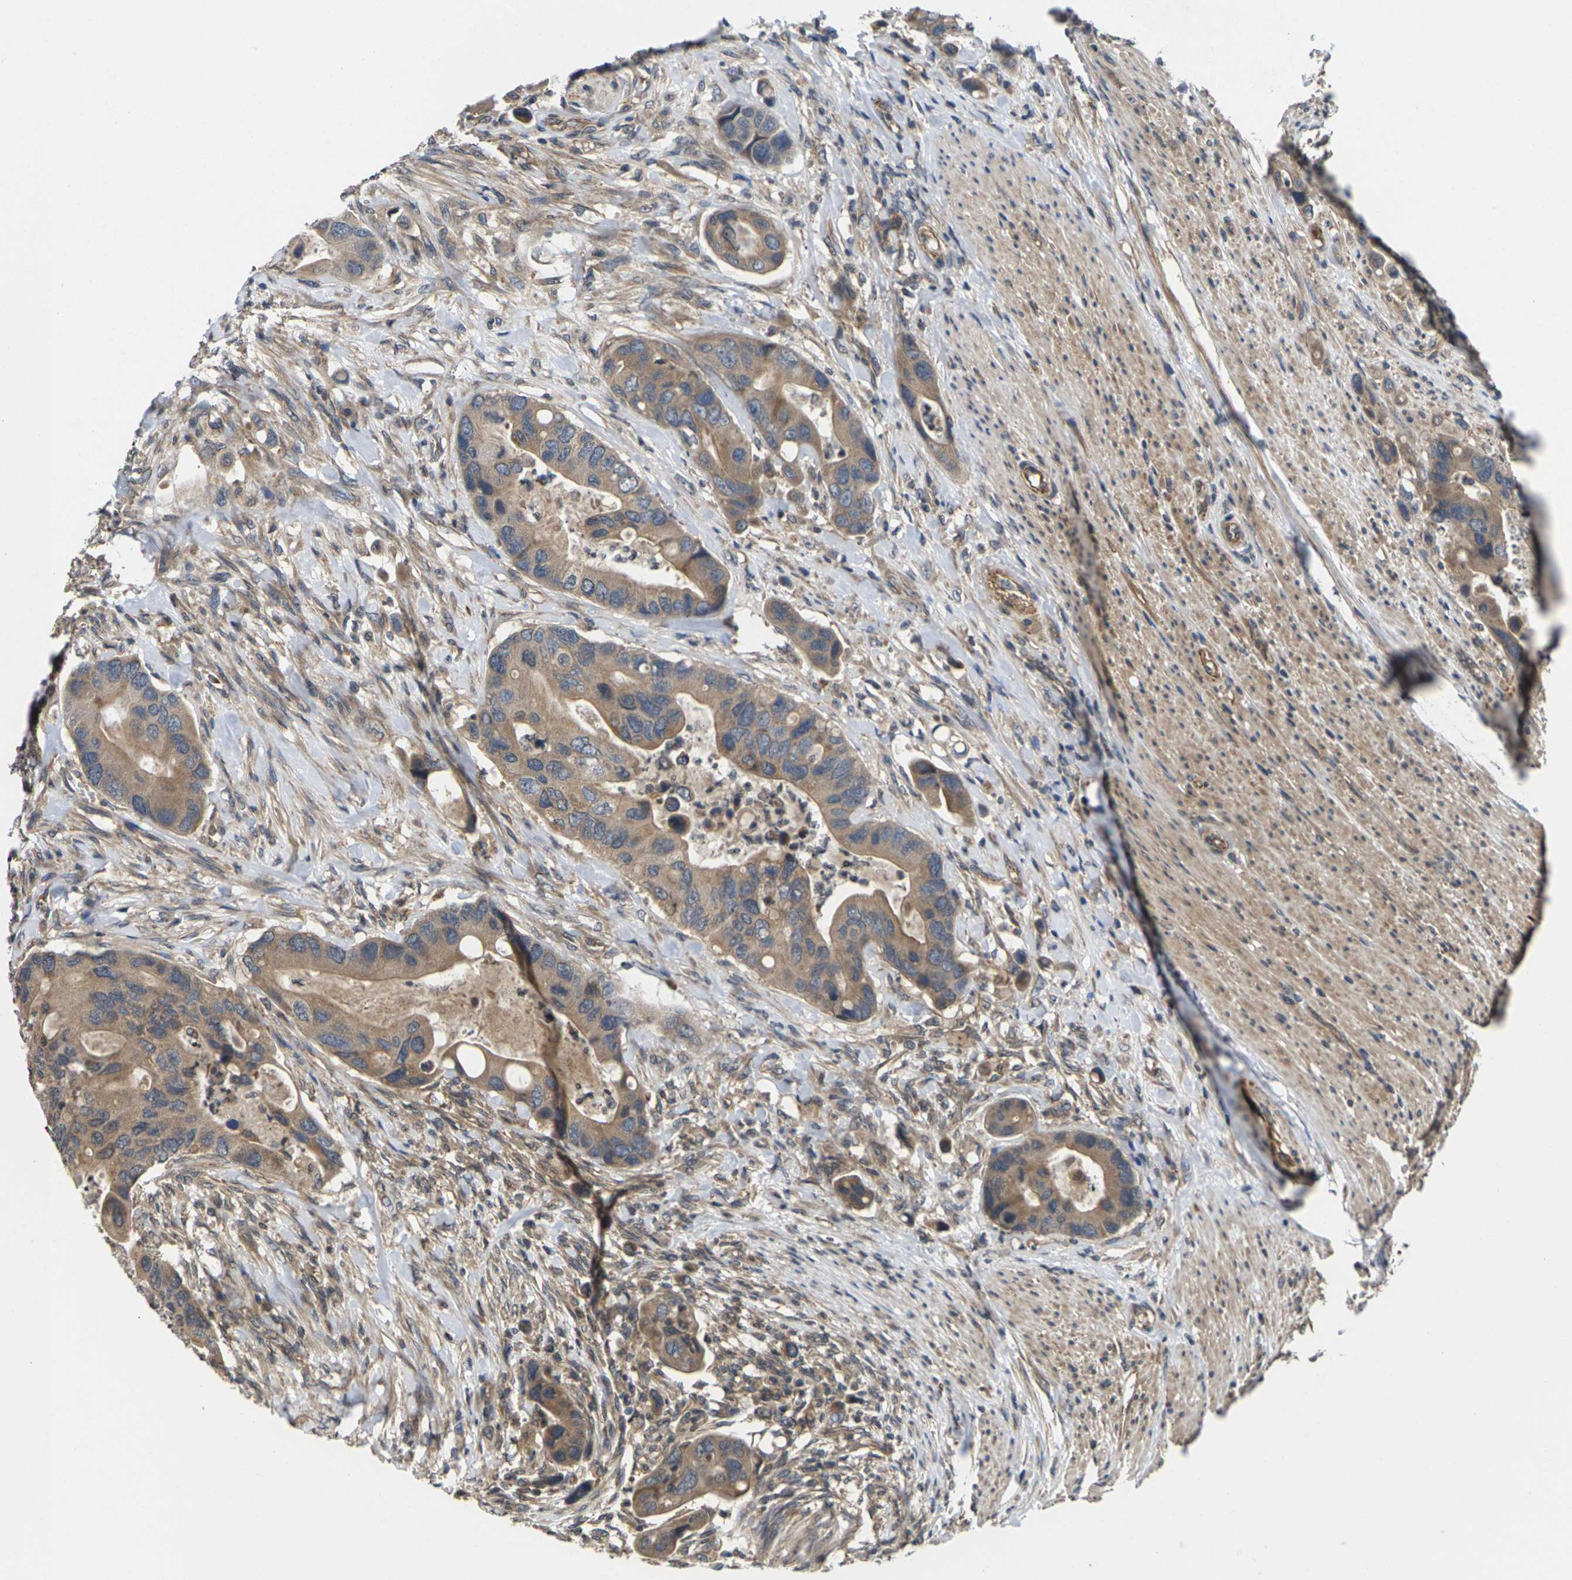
{"staining": {"intensity": "moderate", "quantity": ">75%", "location": "cytoplasmic/membranous"}, "tissue": "colorectal cancer", "cell_type": "Tumor cells", "image_type": "cancer", "snomed": [{"axis": "morphology", "description": "Adenocarcinoma, NOS"}, {"axis": "topography", "description": "Rectum"}], "caption": "Human colorectal cancer stained for a protein (brown) exhibits moderate cytoplasmic/membranous positive positivity in about >75% of tumor cells.", "gene": "DKK2", "patient": {"sex": "female", "age": 57}}